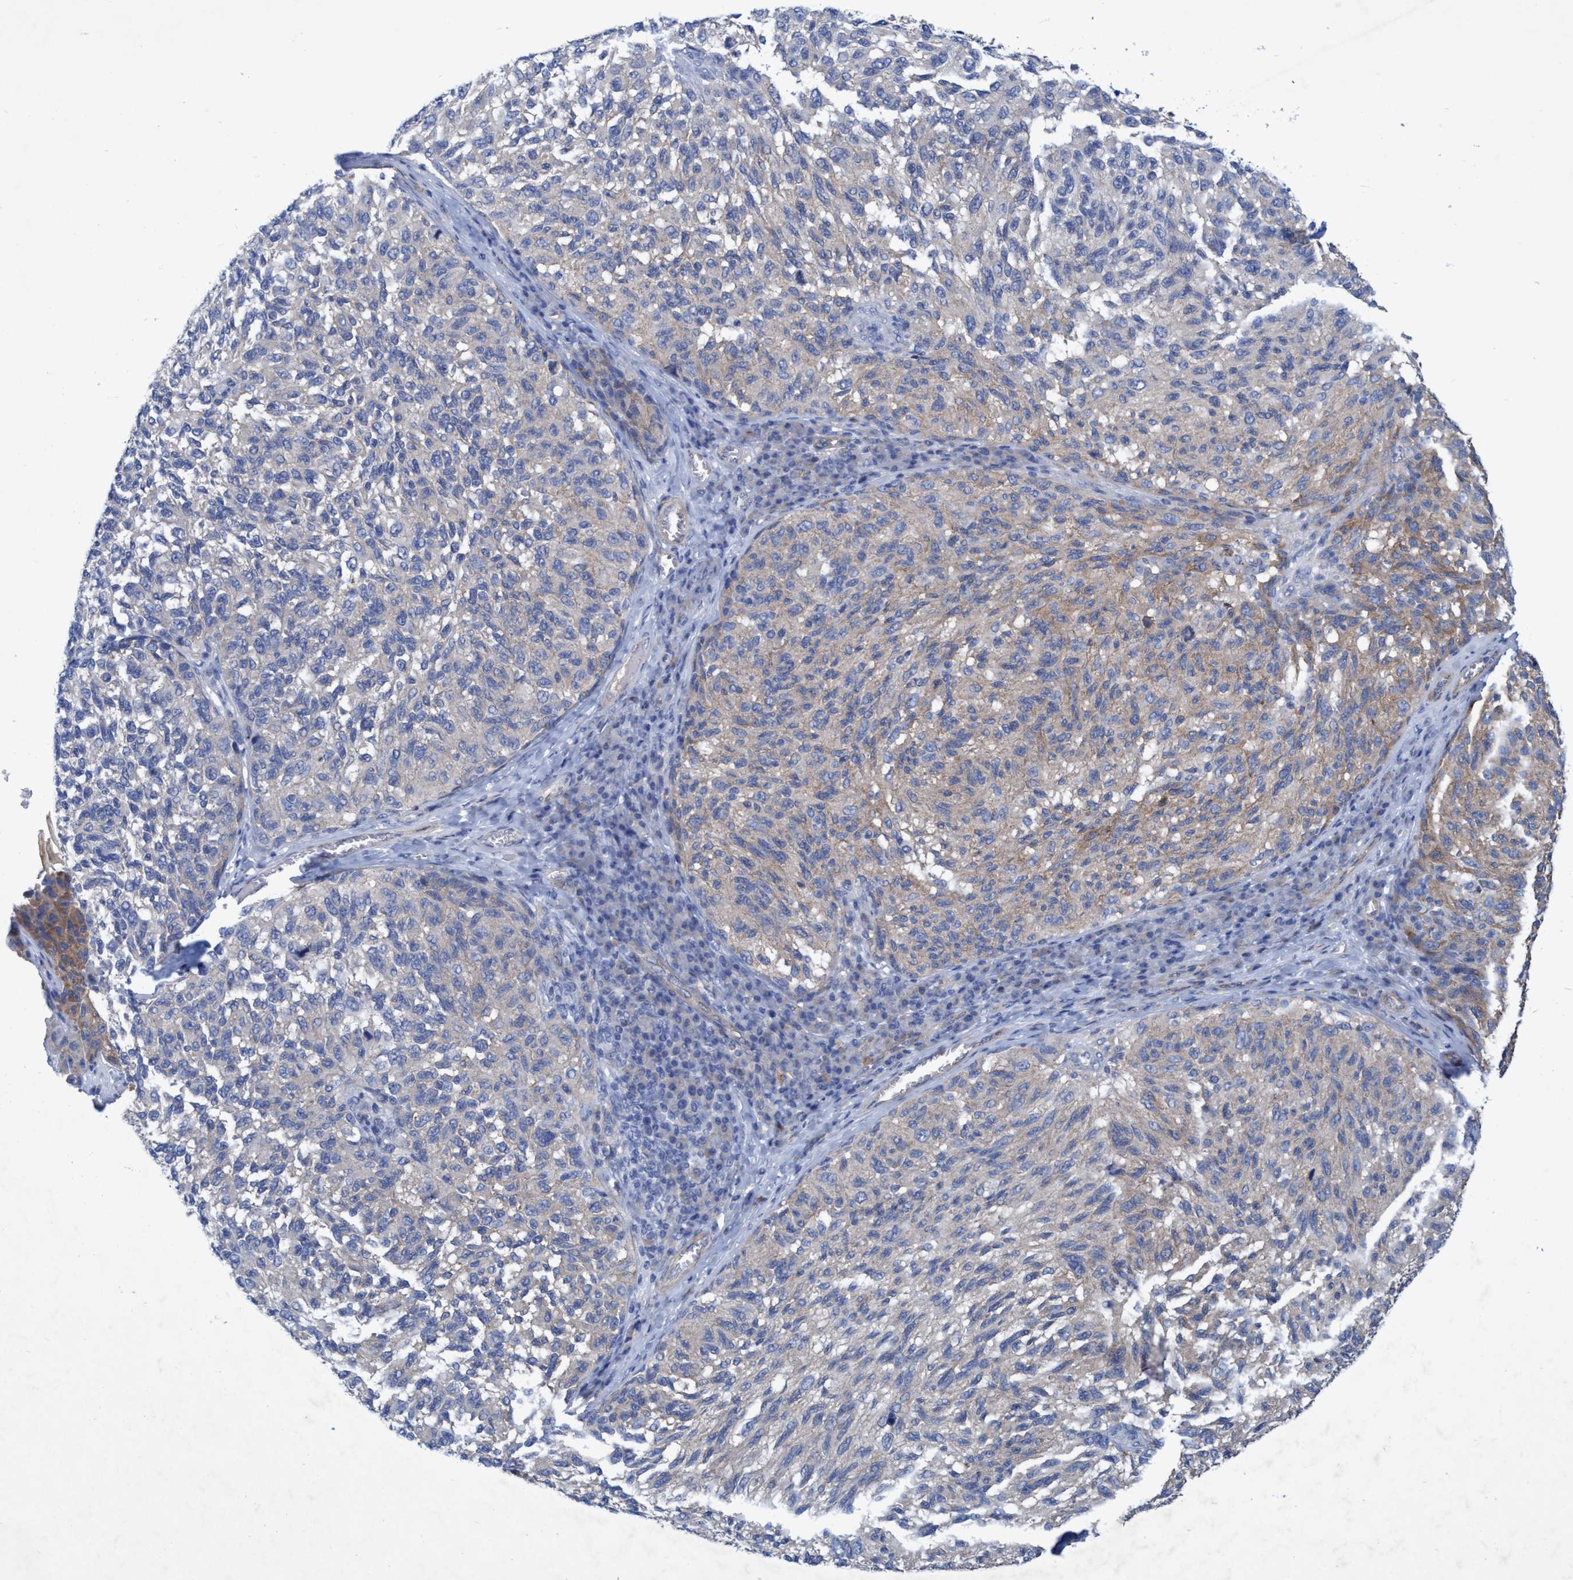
{"staining": {"intensity": "weak", "quantity": "25%-75%", "location": "cytoplasmic/membranous"}, "tissue": "melanoma", "cell_type": "Tumor cells", "image_type": "cancer", "snomed": [{"axis": "morphology", "description": "Malignant melanoma, NOS"}, {"axis": "topography", "description": "Skin"}], "caption": "This is an image of immunohistochemistry (IHC) staining of melanoma, which shows weak staining in the cytoplasmic/membranous of tumor cells.", "gene": "GULP1", "patient": {"sex": "female", "age": 73}}